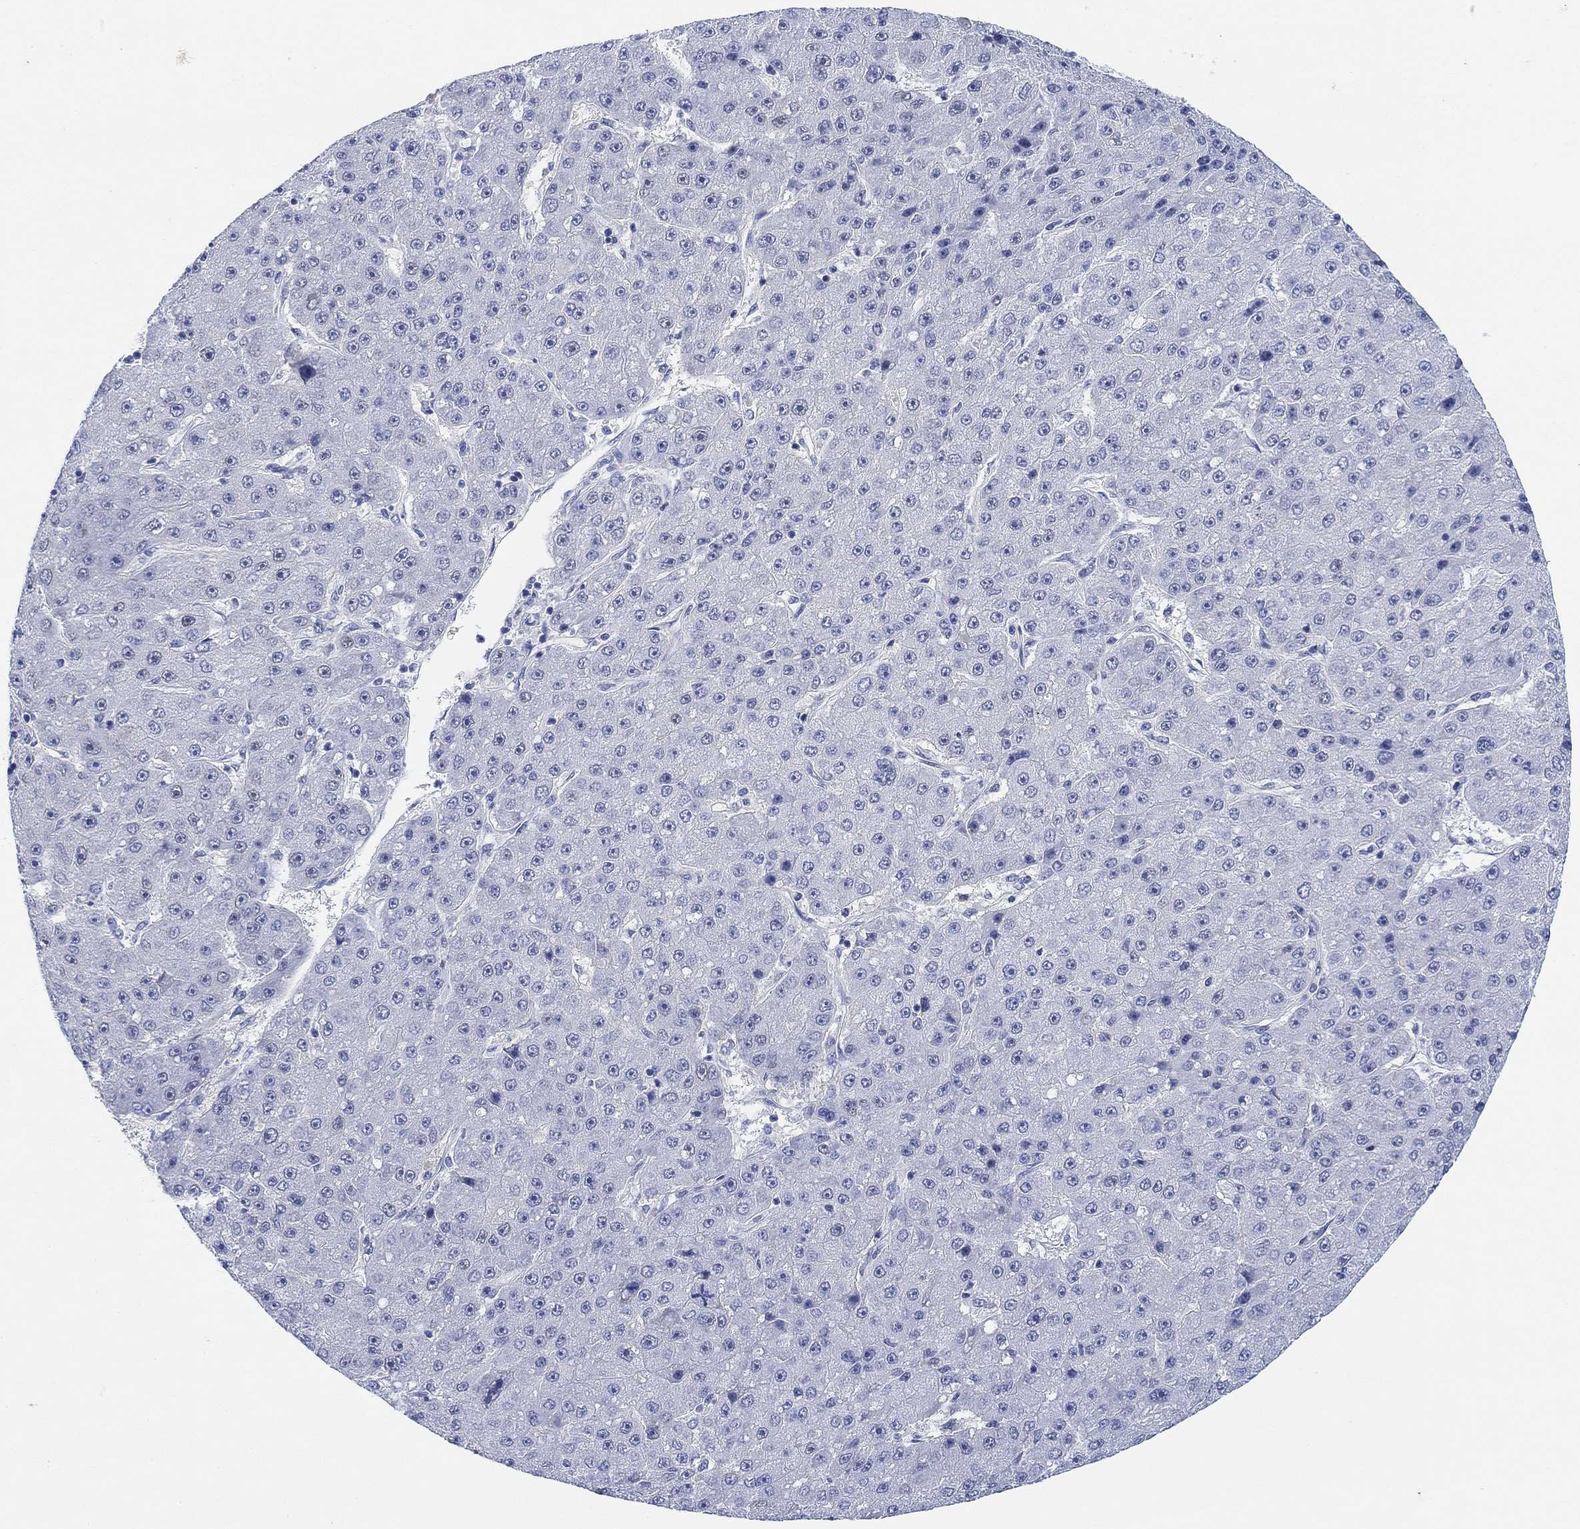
{"staining": {"intensity": "negative", "quantity": "none", "location": "none"}, "tissue": "liver cancer", "cell_type": "Tumor cells", "image_type": "cancer", "snomed": [{"axis": "morphology", "description": "Carcinoma, Hepatocellular, NOS"}, {"axis": "topography", "description": "Liver"}], "caption": "Protein analysis of liver hepatocellular carcinoma demonstrates no significant staining in tumor cells.", "gene": "PAX6", "patient": {"sex": "male", "age": 67}}